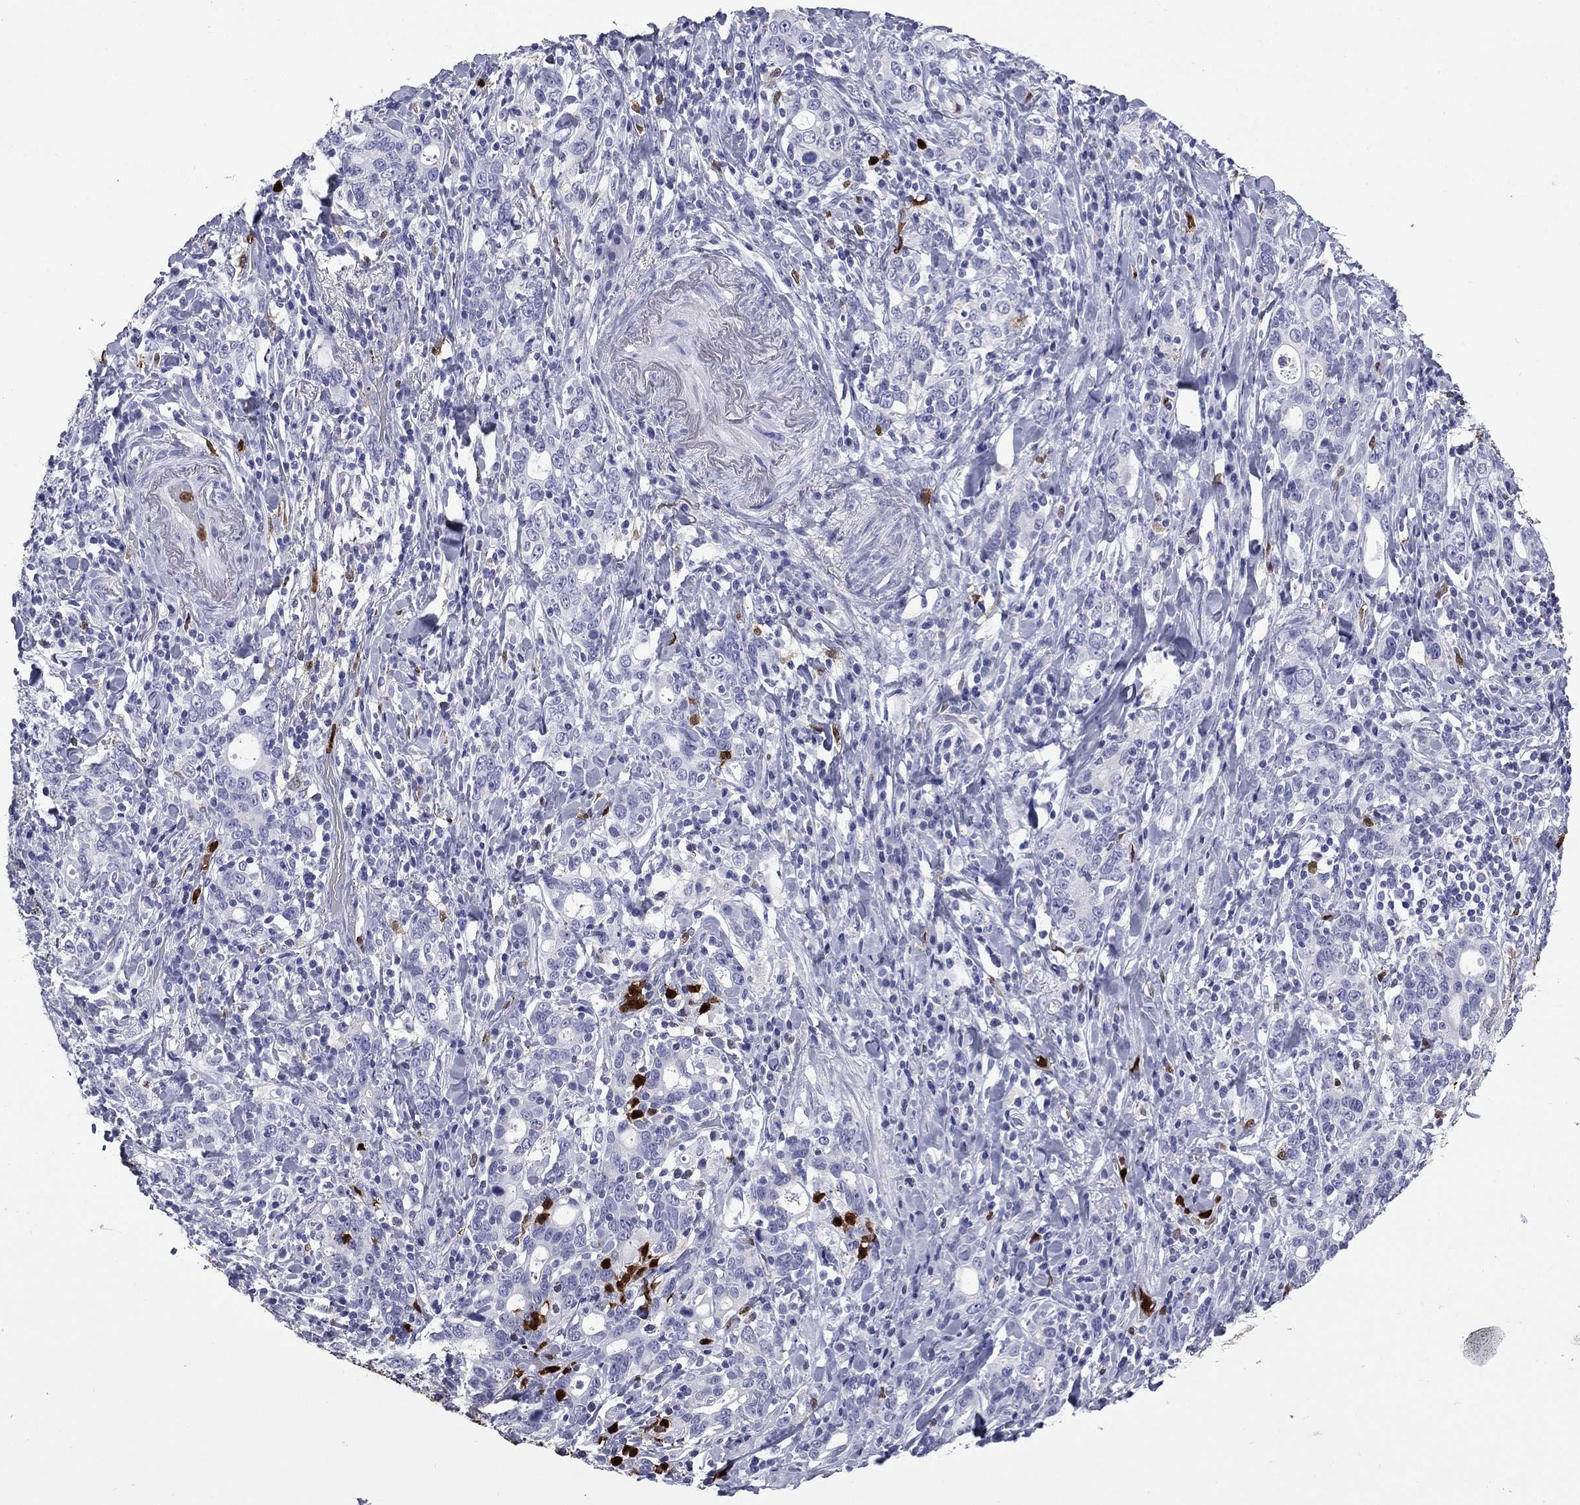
{"staining": {"intensity": "negative", "quantity": "none", "location": "none"}, "tissue": "stomach cancer", "cell_type": "Tumor cells", "image_type": "cancer", "snomed": [{"axis": "morphology", "description": "Adenocarcinoma, NOS"}, {"axis": "topography", "description": "Stomach"}], "caption": "Immunohistochemistry (IHC) of adenocarcinoma (stomach) reveals no expression in tumor cells.", "gene": "TRIM29", "patient": {"sex": "male", "age": 79}}